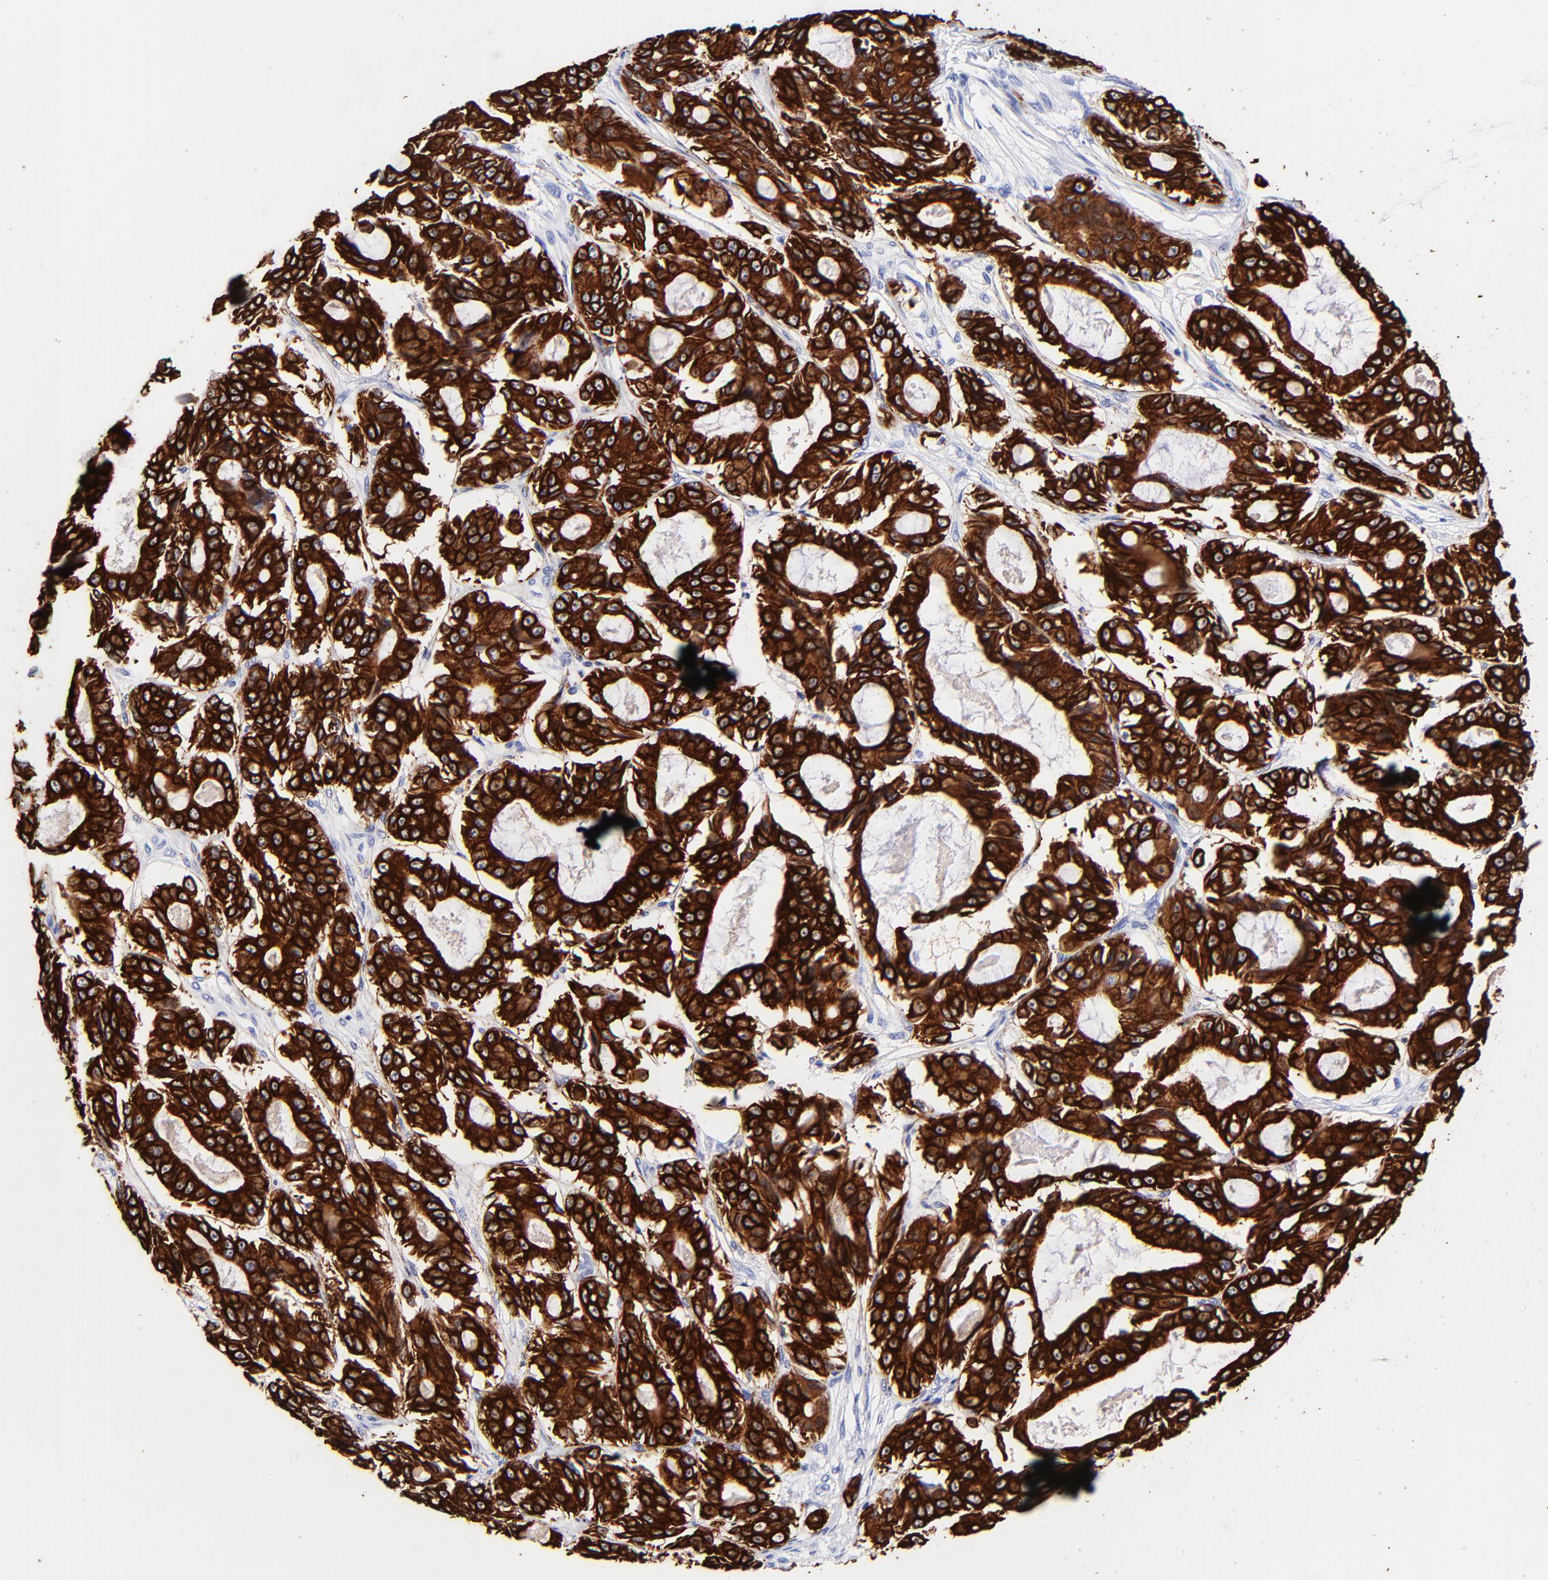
{"staining": {"intensity": "strong", "quantity": ">75%", "location": "cytoplasmic/membranous"}, "tissue": "ovarian cancer", "cell_type": "Tumor cells", "image_type": "cancer", "snomed": [{"axis": "morphology", "description": "Carcinoma, endometroid"}, {"axis": "topography", "description": "Ovary"}], "caption": "Ovarian endometroid carcinoma stained for a protein (brown) exhibits strong cytoplasmic/membranous positive expression in approximately >75% of tumor cells.", "gene": "KRT19", "patient": {"sex": "female", "age": 61}}